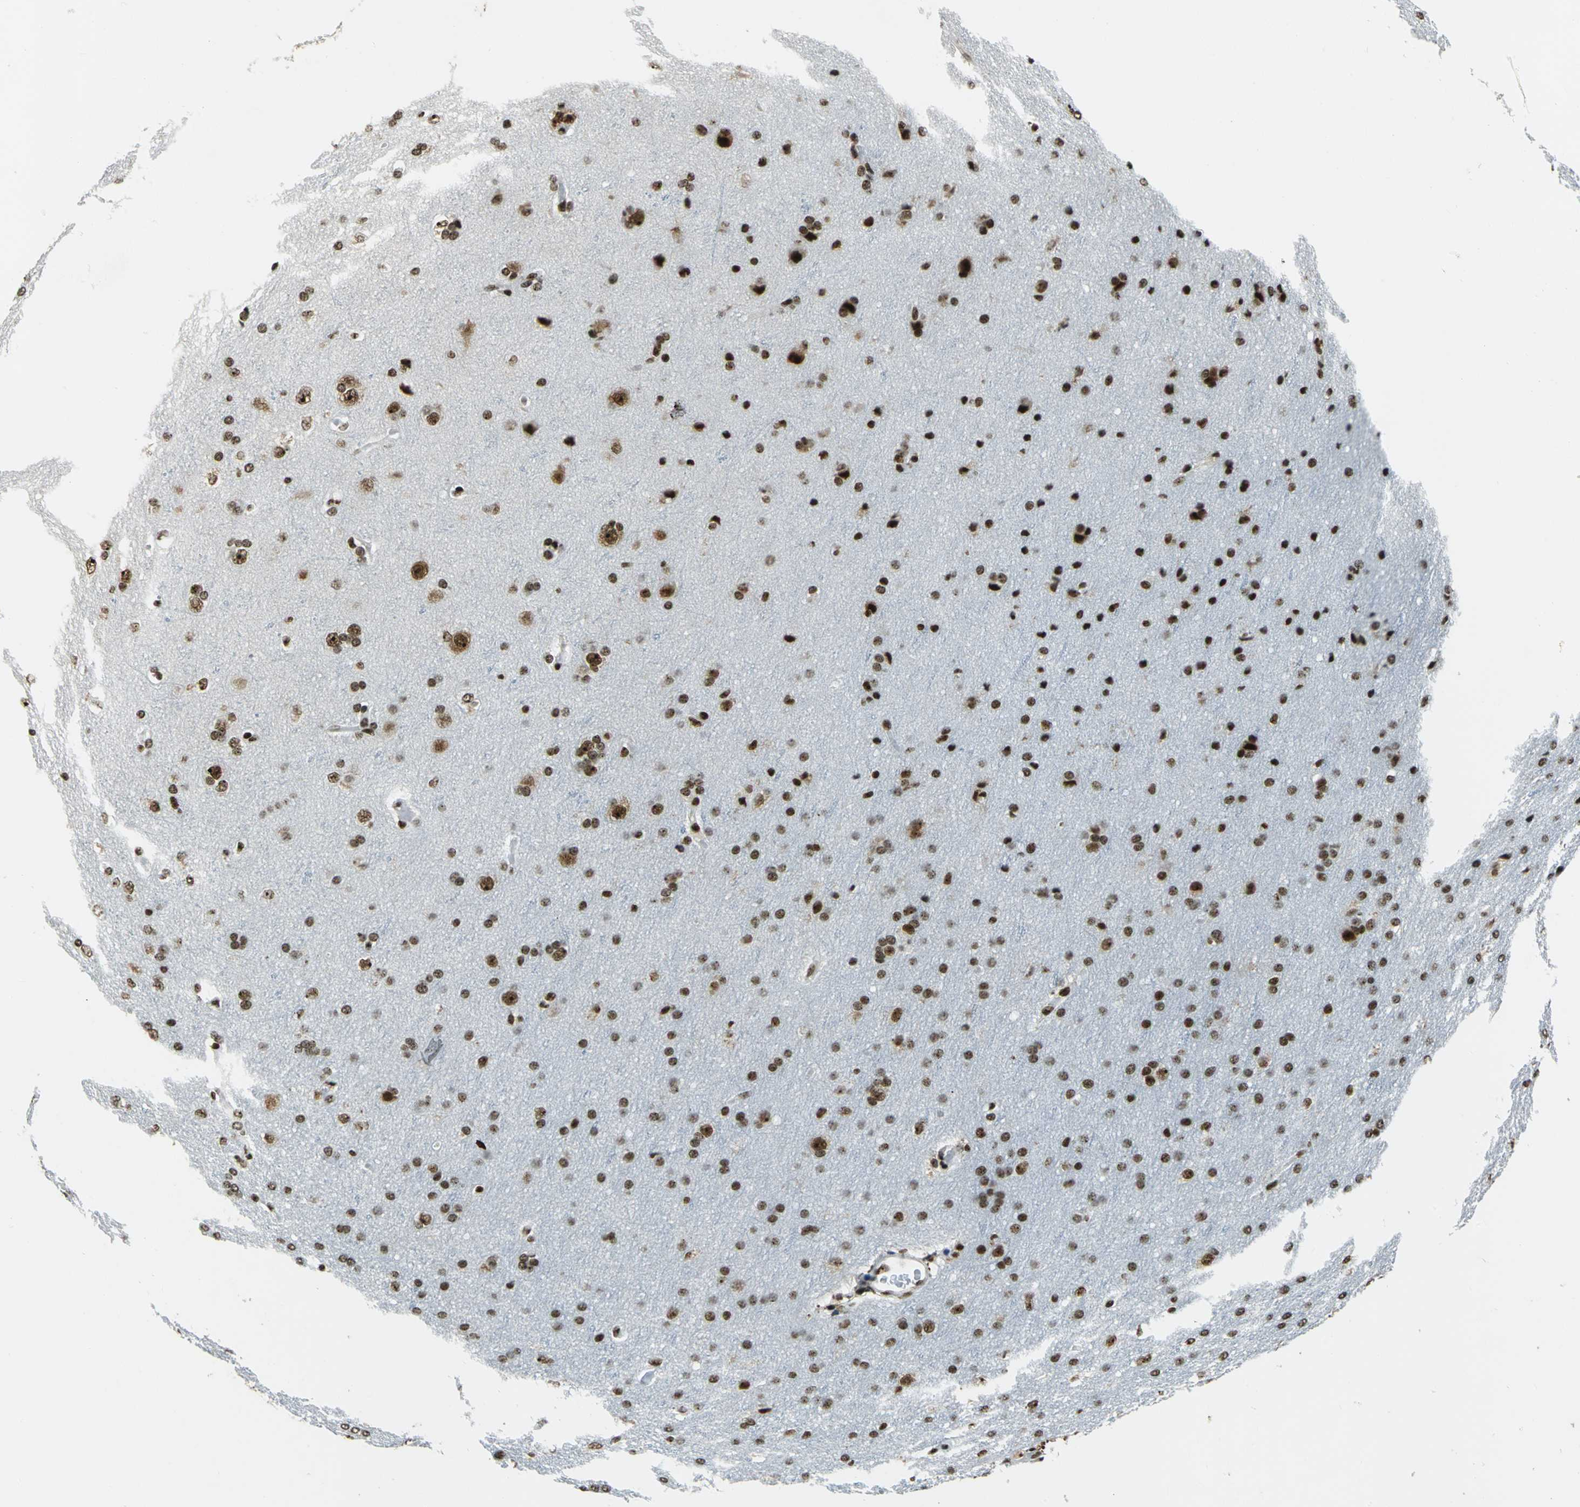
{"staining": {"intensity": "moderate", "quantity": ">75%", "location": "nuclear"}, "tissue": "glioma", "cell_type": "Tumor cells", "image_type": "cancer", "snomed": [{"axis": "morphology", "description": "Glioma, malignant, Low grade"}, {"axis": "topography", "description": "Brain"}], "caption": "This photomicrograph exhibits glioma stained with immunohistochemistry (IHC) to label a protein in brown. The nuclear of tumor cells show moderate positivity for the protein. Nuclei are counter-stained blue.", "gene": "UBTF", "patient": {"sex": "female", "age": 32}}